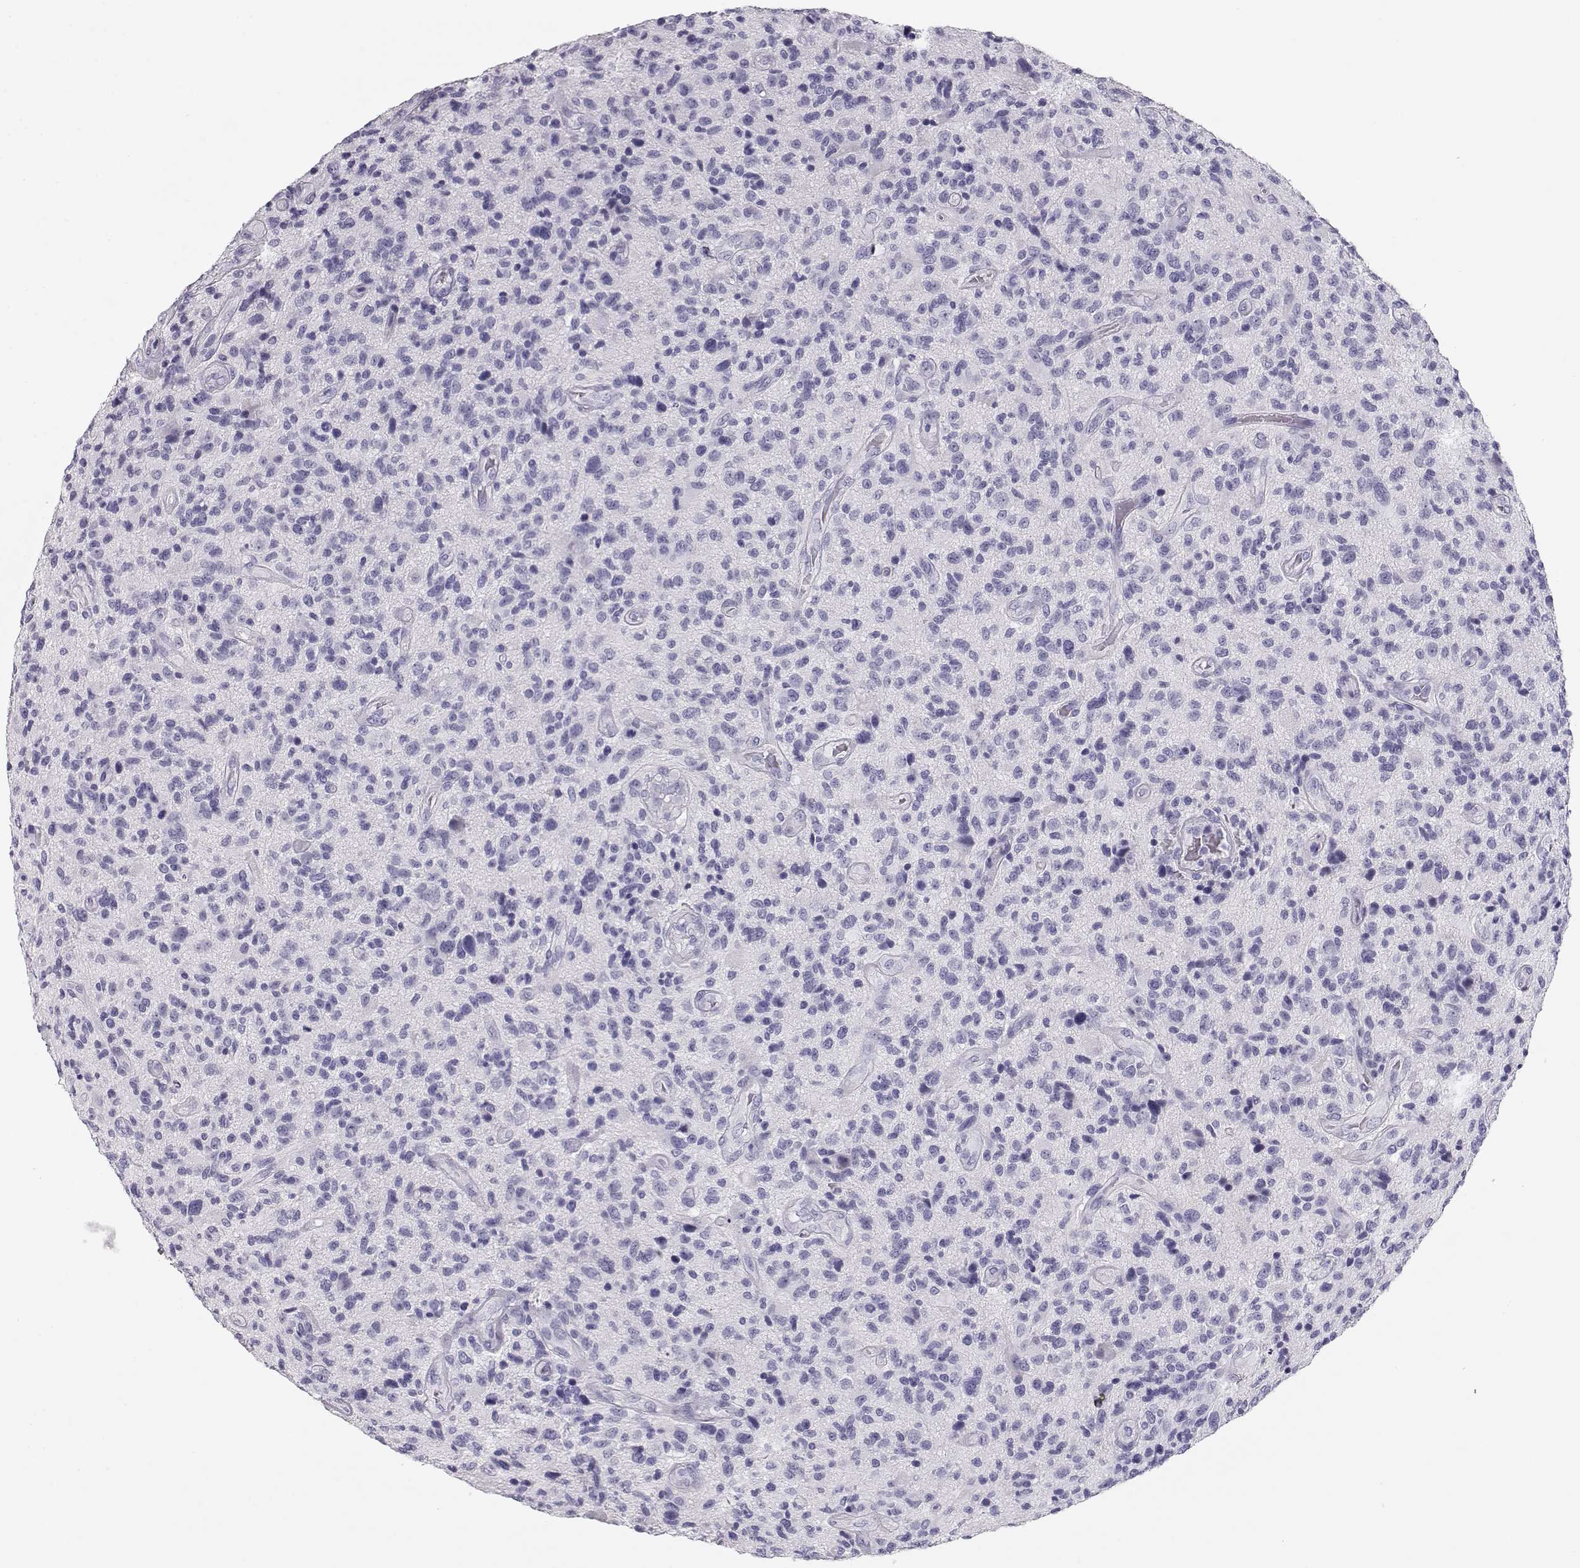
{"staining": {"intensity": "negative", "quantity": "none", "location": "none"}, "tissue": "glioma", "cell_type": "Tumor cells", "image_type": "cancer", "snomed": [{"axis": "morphology", "description": "Glioma, malignant, High grade"}, {"axis": "topography", "description": "Brain"}], "caption": "Human glioma stained for a protein using immunohistochemistry (IHC) displays no staining in tumor cells.", "gene": "MAGEC1", "patient": {"sex": "male", "age": 47}}